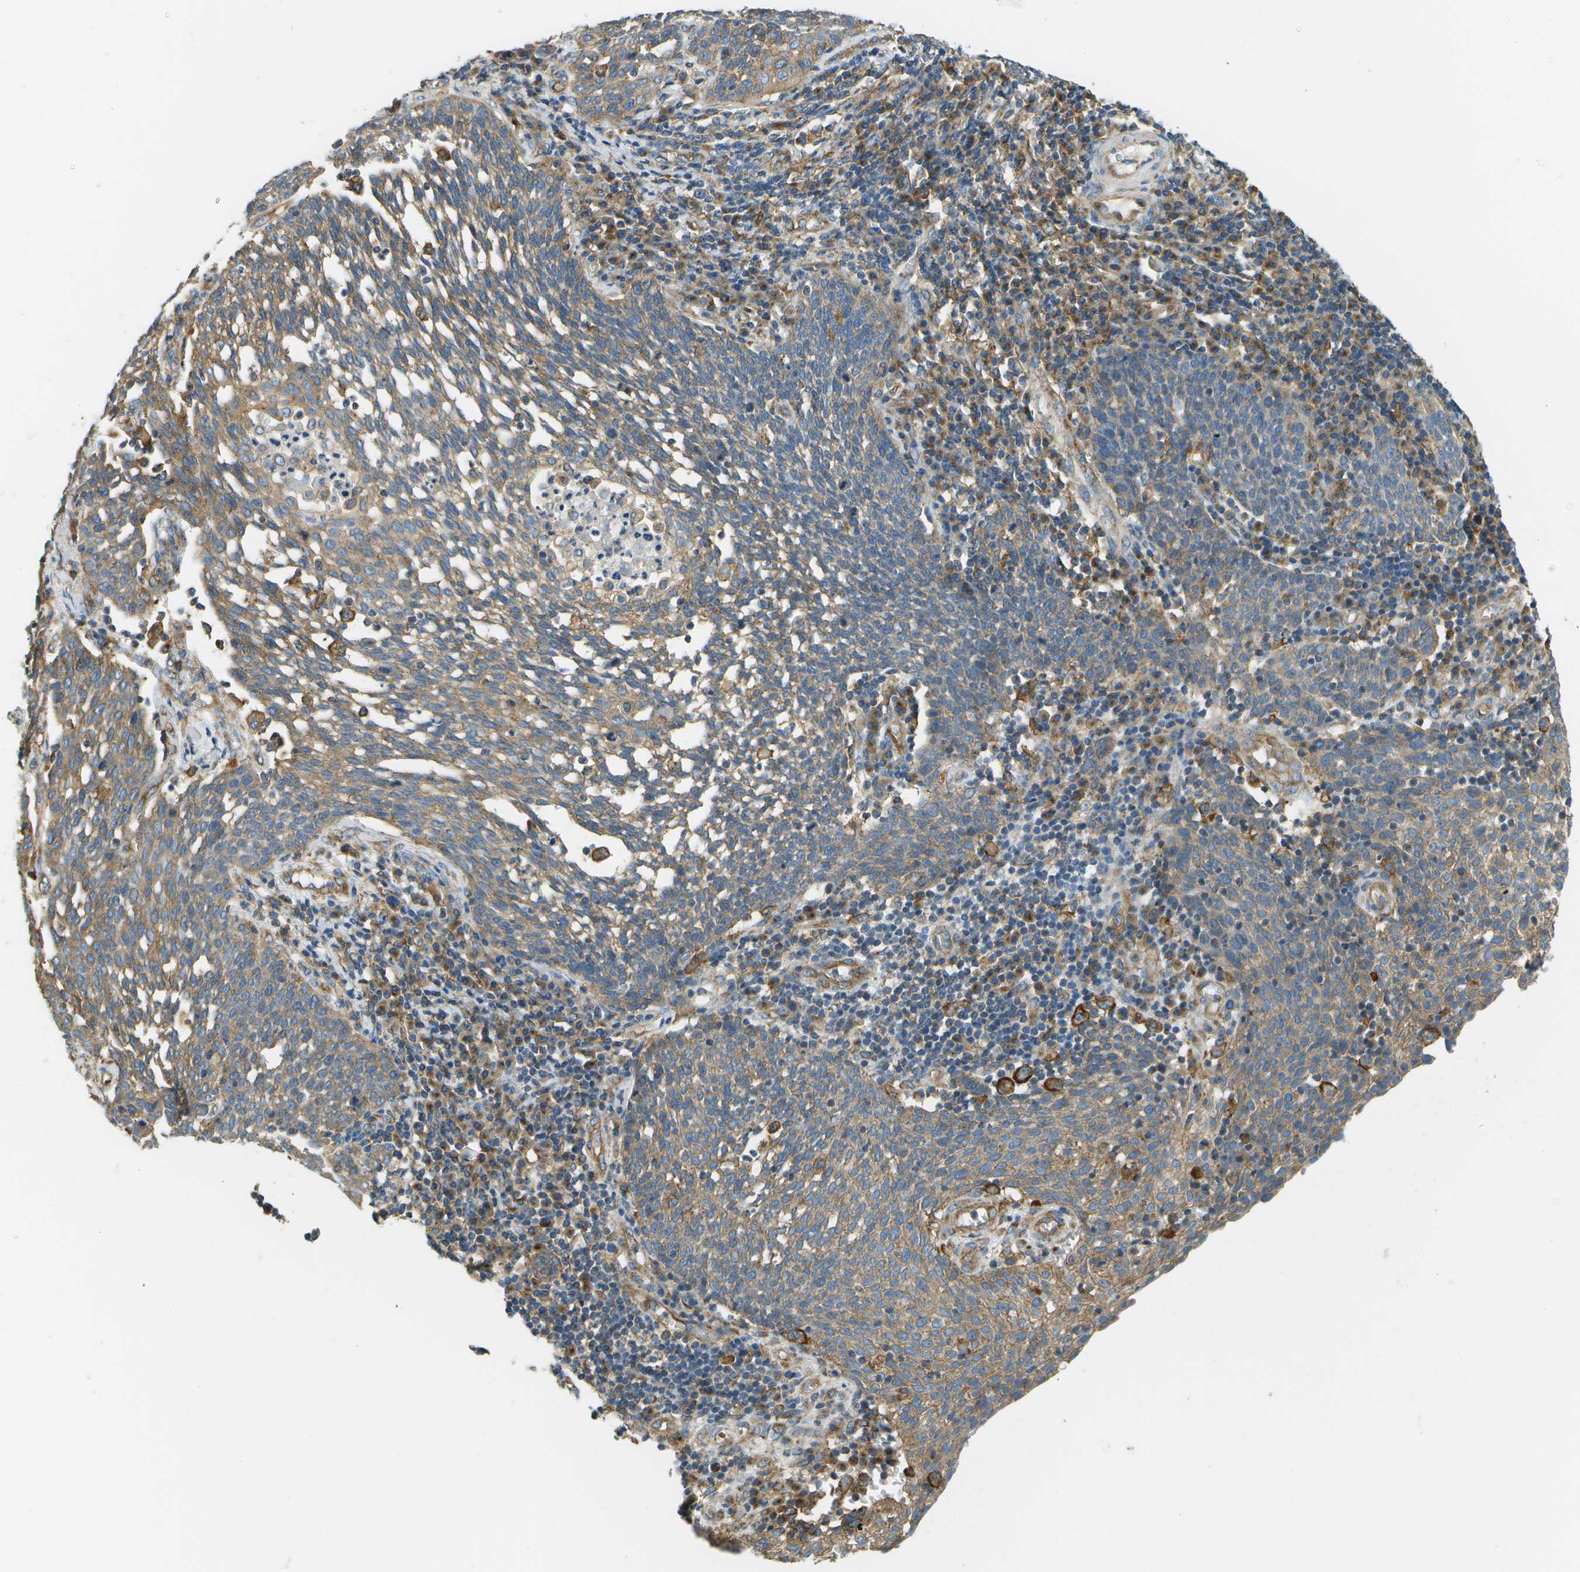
{"staining": {"intensity": "moderate", "quantity": ">75%", "location": "cytoplasmic/membranous"}, "tissue": "cervical cancer", "cell_type": "Tumor cells", "image_type": "cancer", "snomed": [{"axis": "morphology", "description": "Squamous cell carcinoma, NOS"}, {"axis": "topography", "description": "Cervix"}], "caption": "A brown stain shows moderate cytoplasmic/membranous staining of a protein in human cervical squamous cell carcinoma tumor cells. The staining was performed using DAB (3,3'-diaminobenzidine), with brown indicating positive protein expression. Nuclei are stained blue with hematoxylin.", "gene": "CLTC", "patient": {"sex": "female", "age": 34}}